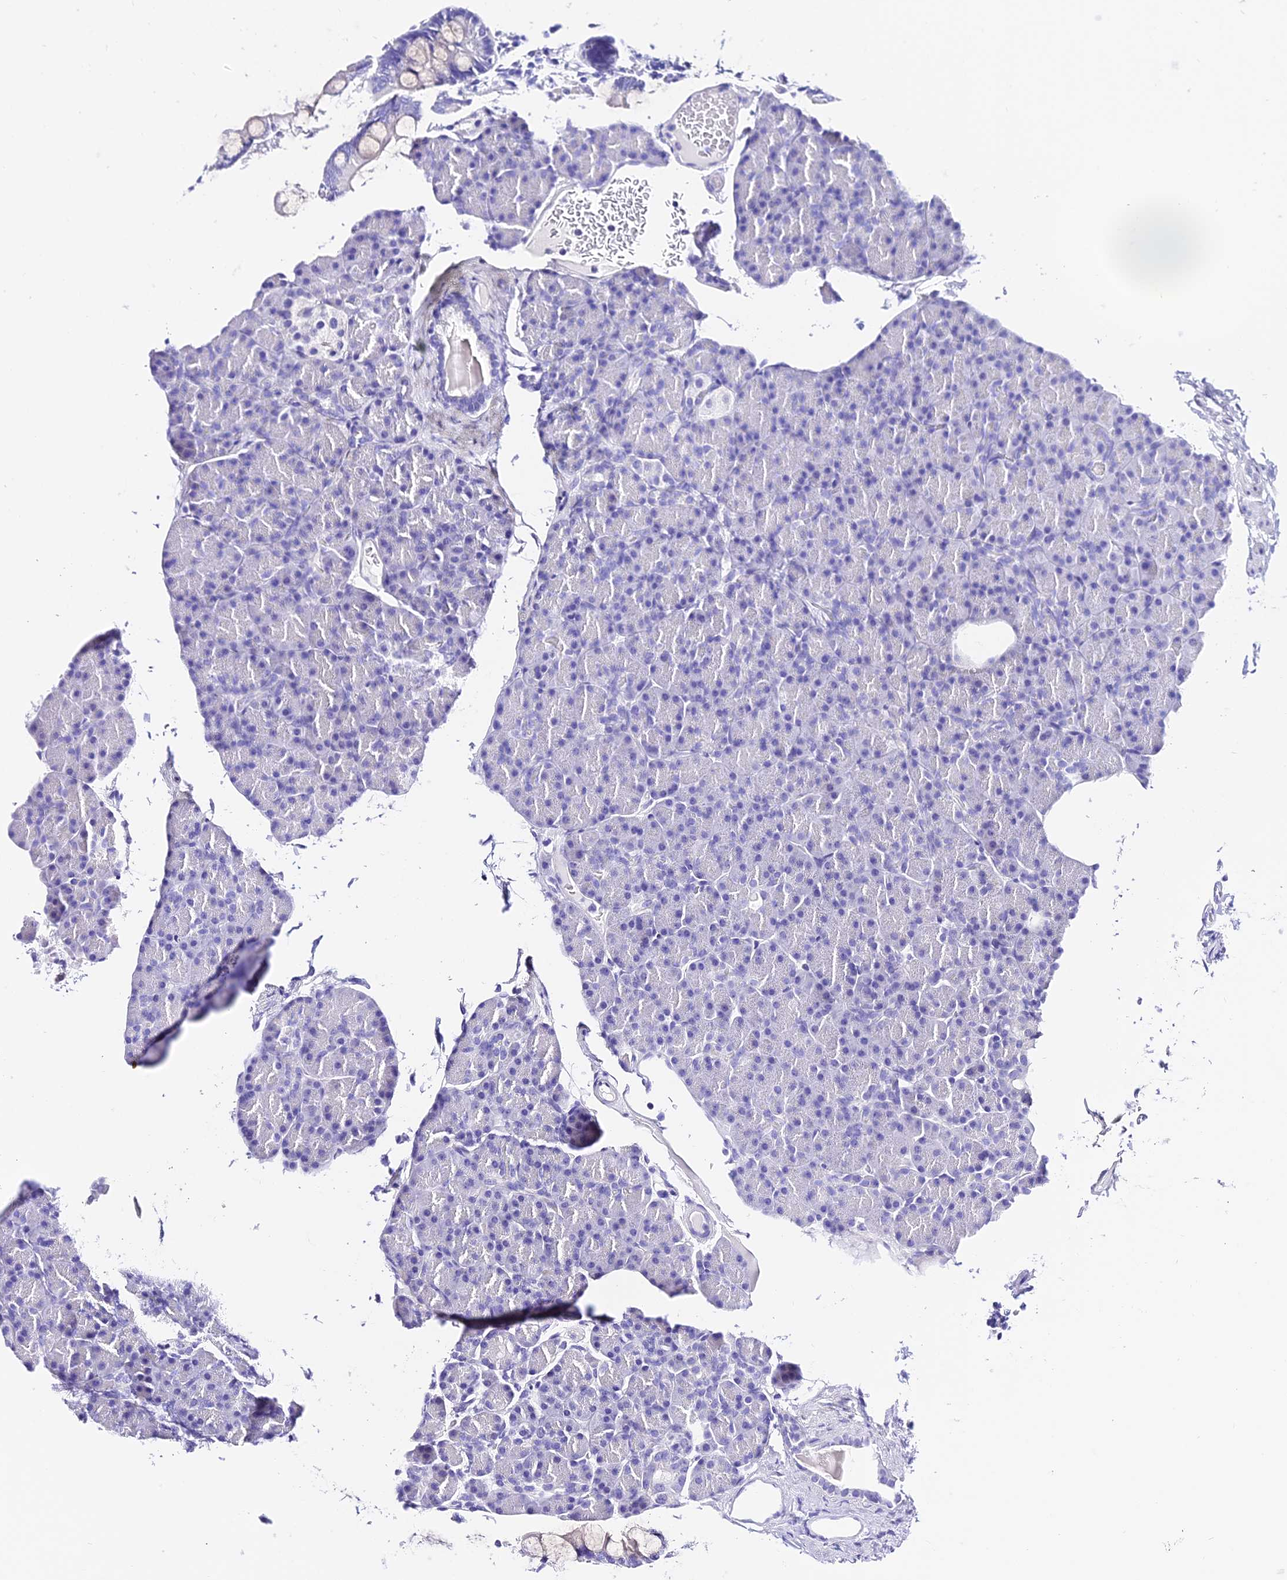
{"staining": {"intensity": "negative", "quantity": "none", "location": "none"}, "tissue": "pancreas", "cell_type": "Exocrine glandular cells", "image_type": "normal", "snomed": [{"axis": "morphology", "description": "Normal tissue, NOS"}, {"axis": "topography", "description": "Pancreas"}], "caption": "An immunohistochemistry (IHC) histopathology image of benign pancreas is shown. There is no staining in exocrine glandular cells of pancreas.", "gene": "TRMT44", "patient": {"sex": "female", "age": 43}}